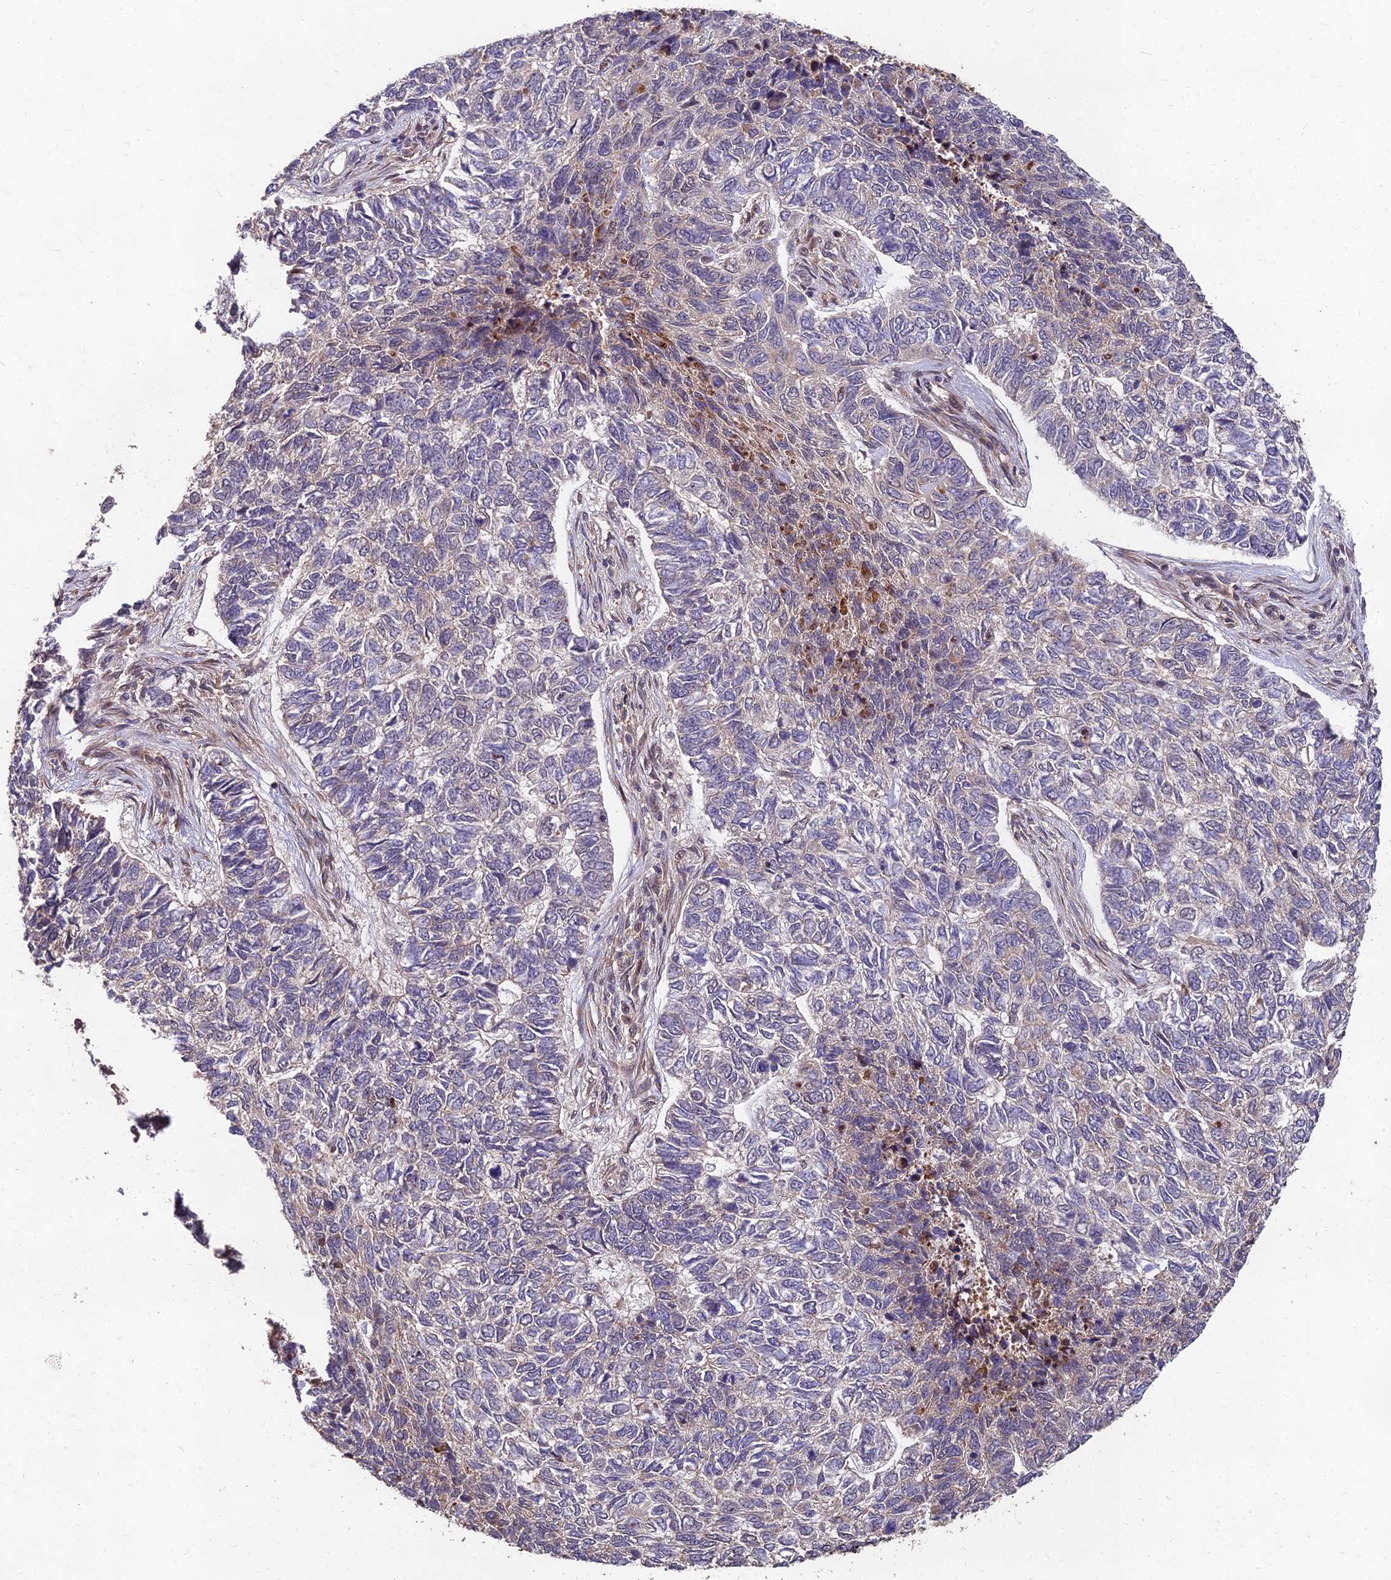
{"staining": {"intensity": "negative", "quantity": "none", "location": "none"}, "tissue": "skin cancer", "cell_type": "Tumor cells", "image_type": "cancer", "snomed": [{"axis": "morphology", "description": "Basal cell carcinoma"}, {"axis": "topography", "description": "Skin"}], "caption": "DAB (3,3'-diaminobenzidine) immunohistochemical staining of skin cancer shows no significant expression in tumor cells. (DAB (3,3'-diaminobenzidine) immunohistochemistry (IHC) visualized using brightfield microscopy, high magnification).", "gene": "MKKS", "patient": {"sex": "female", "age": 65}}